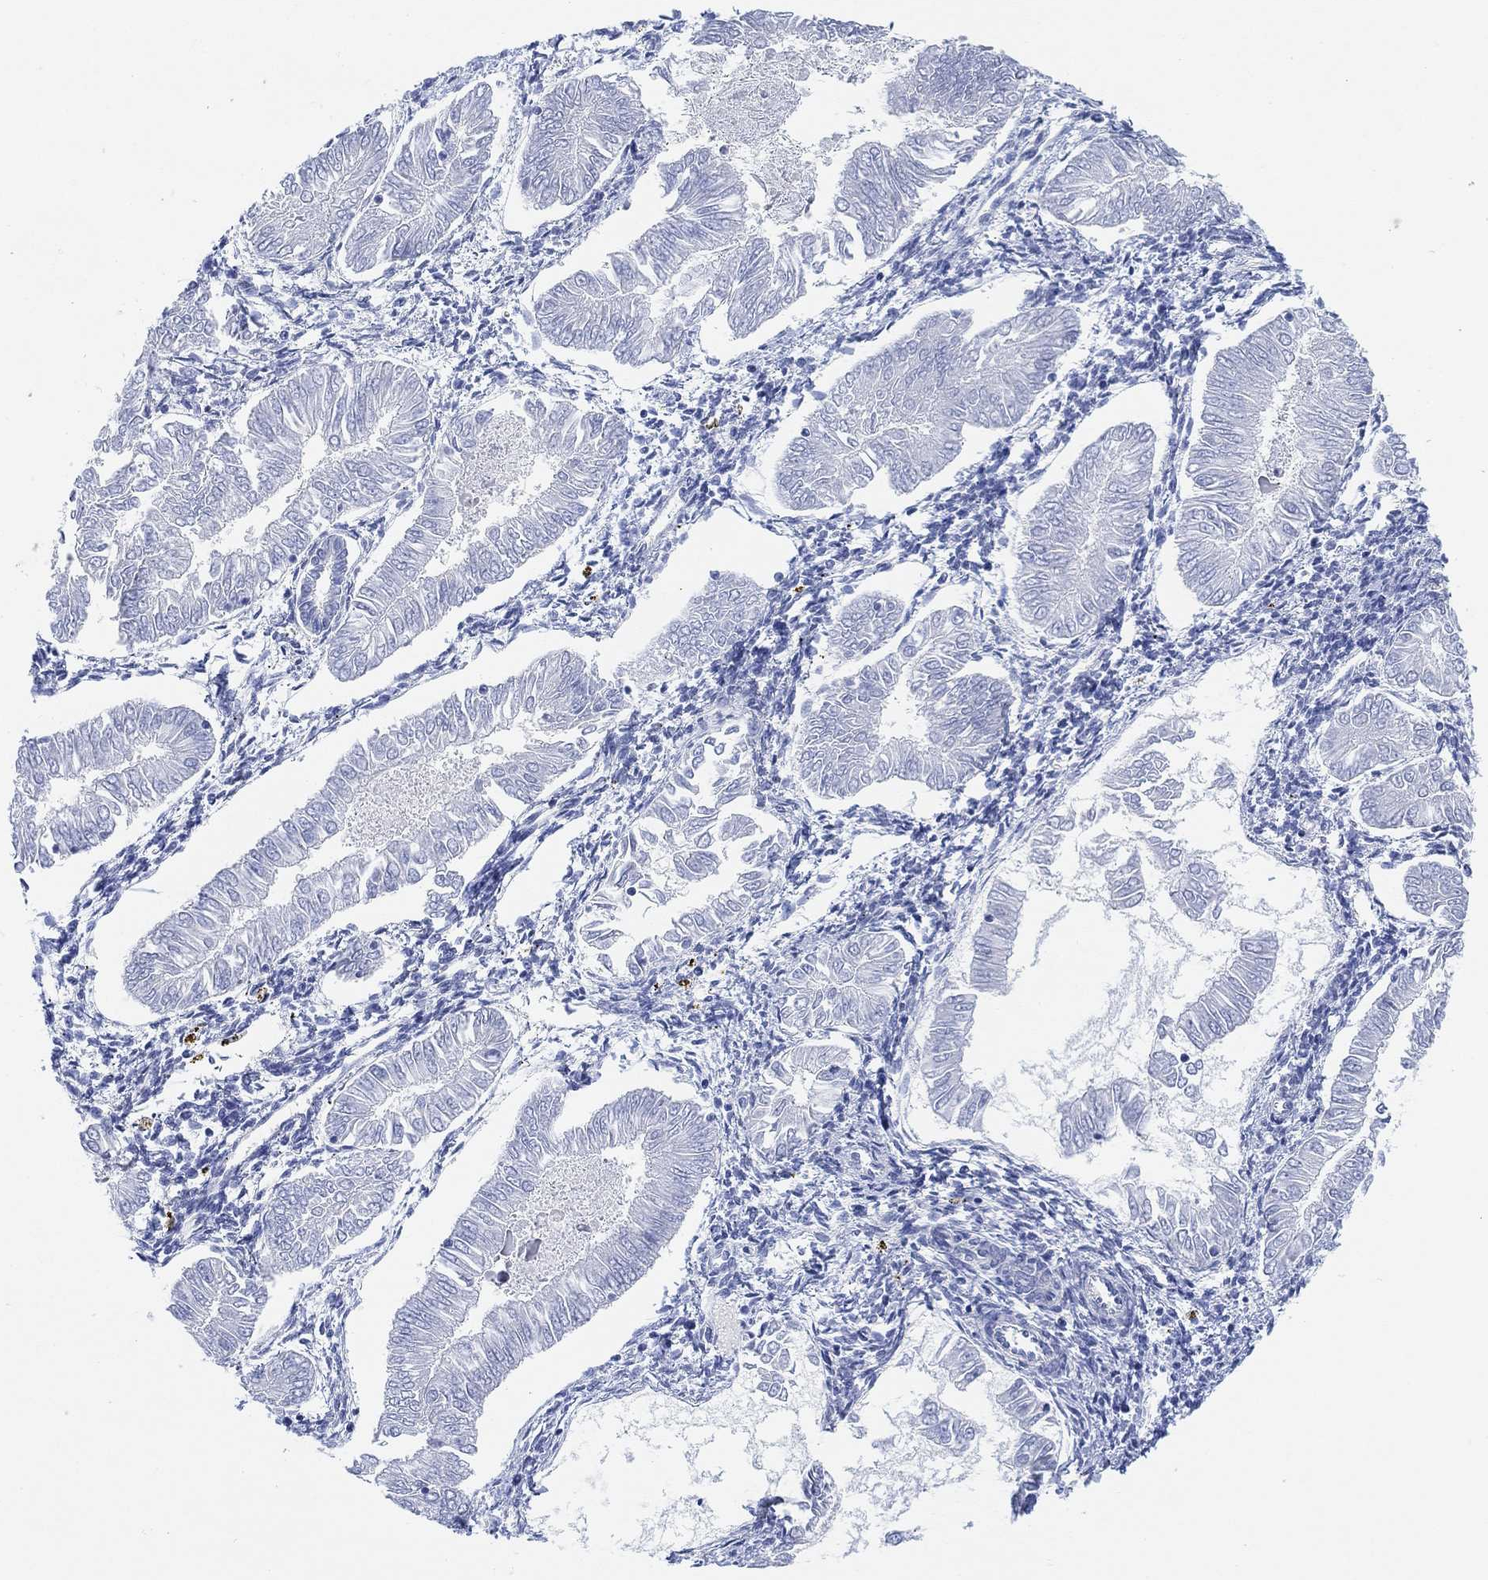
{"staining": {"intensity": "negative", "quantity": "none", "location": "none"}, "tissue": "endometrial cancer", "cell_type": "Tumor cells", "image_type": "cancer", "snomed": [{"axis": "morphology", "description": "Adenocarcinoma, NOS"}, {"axis": "topography", "description": "Endometrium"}], "caption": "Immunohistochemistry micrograph of neoplastic tissue: adenocarcinoma (endometrial) stained with DAB (3,3'-diaminobenzidine) shows no significant protein staining in tumor cells.", "gene": "PAX6", "patient": {"sex": "female", "age": 53}}